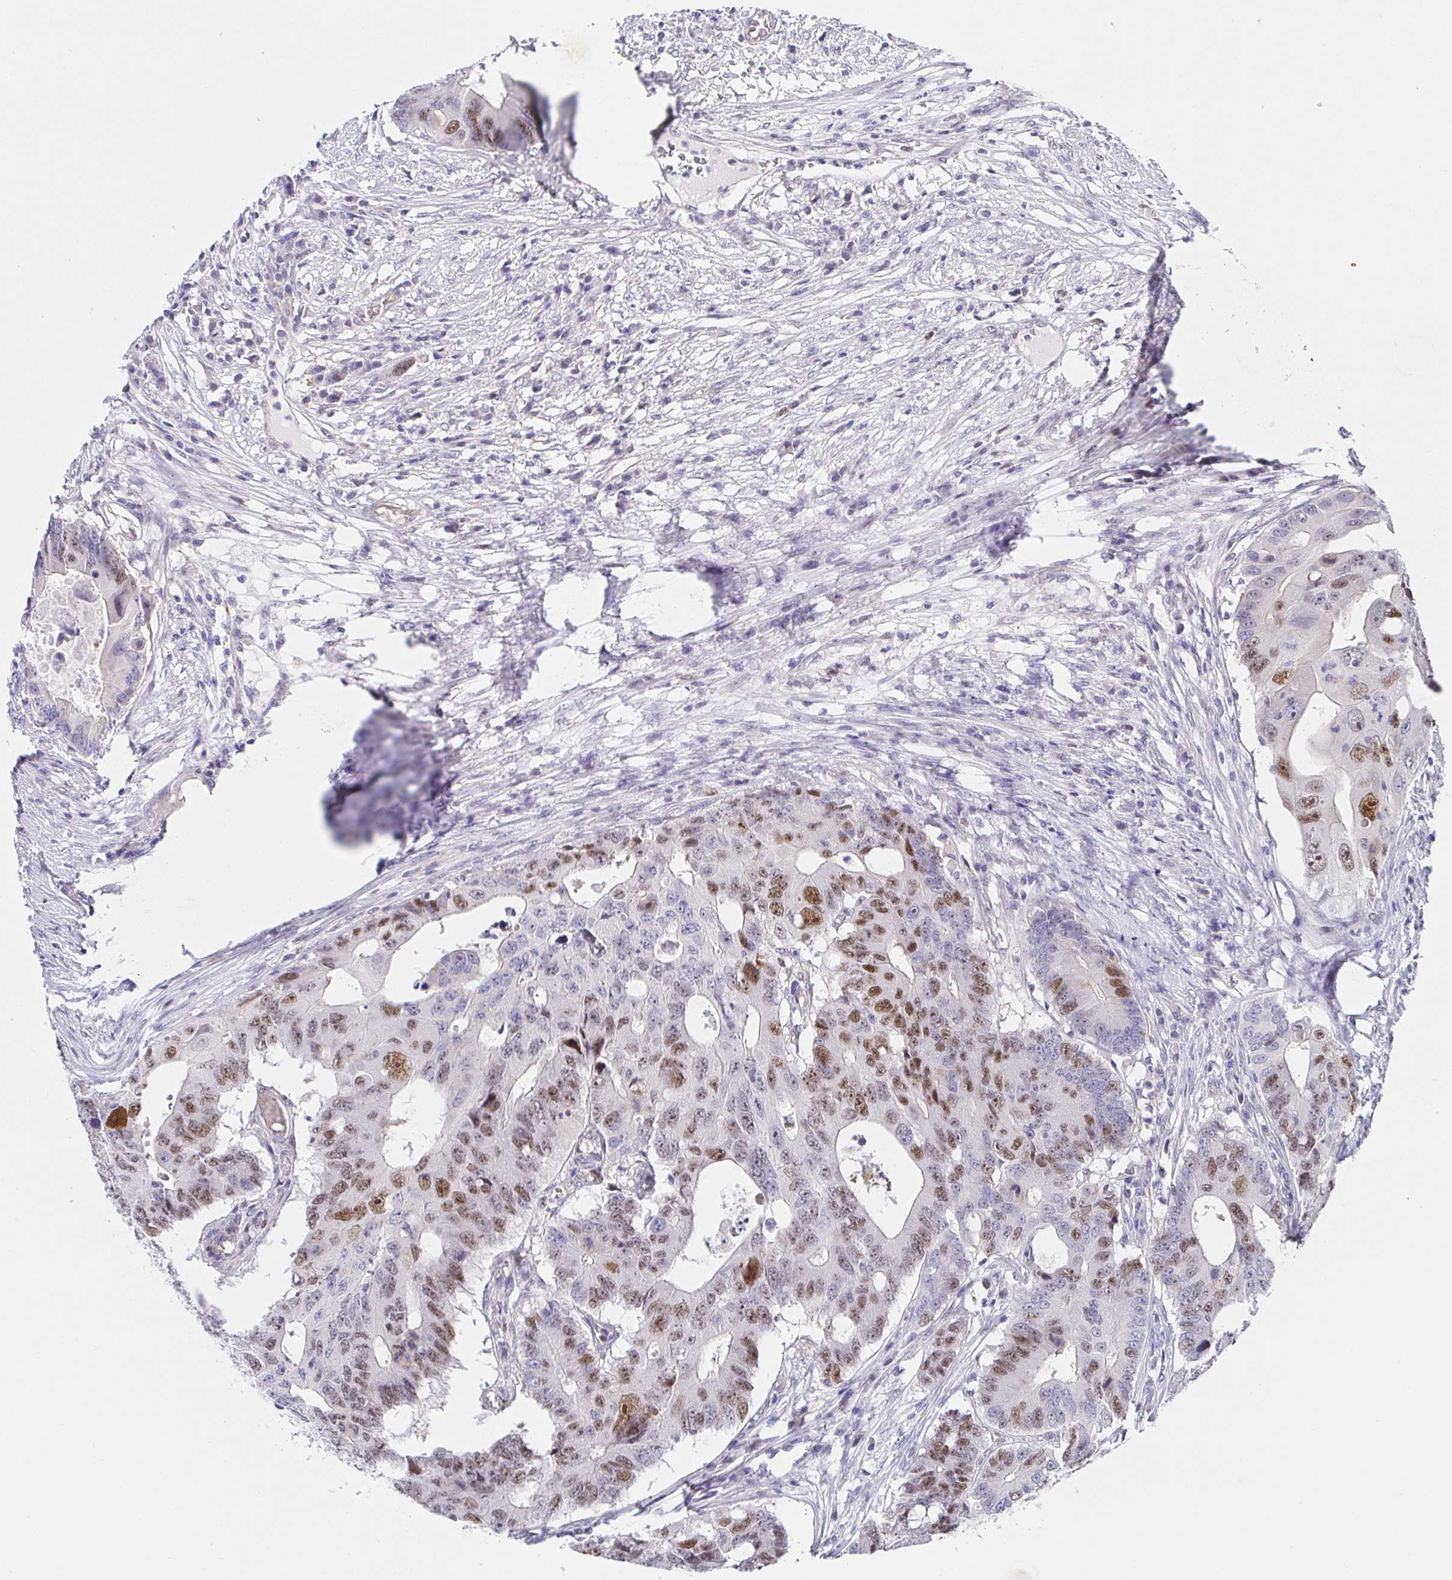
{"staining": {"intensity": "moderate", "quantity": "25%-75%", "location": "nuclear"}, "tissue": "colorectal cancer", "cell_type": "Tumor cells", "image_type": "cancer", "snomed": [{"axis": "morphology", "description": "Adenocarcinoma, NOS"}, {"axis": "topography", "description": "Colon"}], "caption": "A high-resolution image shows immunohistochemistry (IHC) staining of adenocarcinoma (colorectal), which demonstrates moderate nuclear expression in about 25%-75% of tumor cells.", "gene": "TIMELESS", "patient": {"sex": "male", "age": 71}}